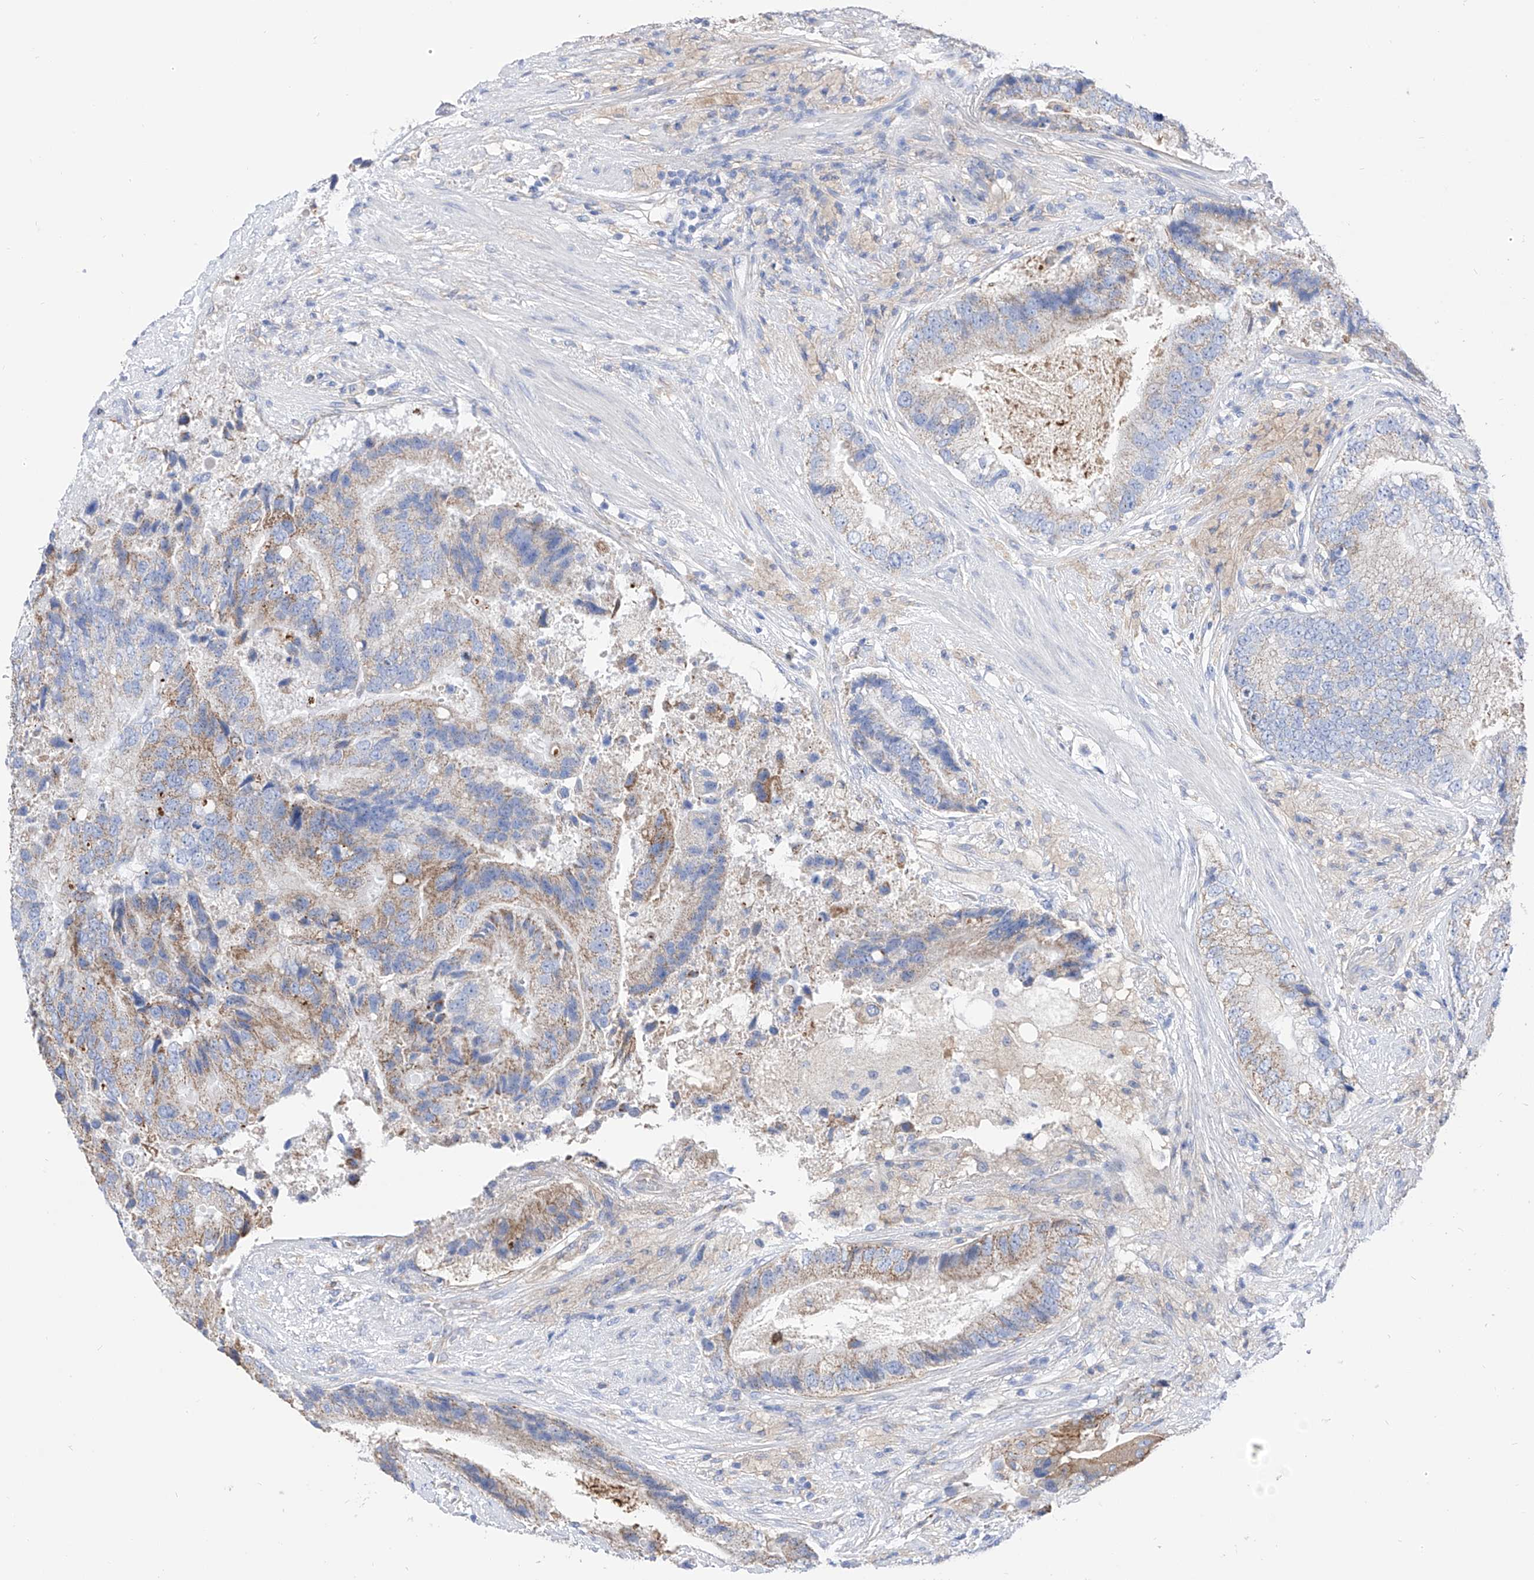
{"staining": {"intensity": "weak", "quantity": "<25%", "location": "cytoplasmic/membranous"}, "tissue": "prostate cancer", "cell_type": "Tumor cells", "image_type": "cancer", "snomed": [{"axis": "morphology", "description": "Adenocarcinoma, High grade"}, {"axis": "topography", "description": "Prostate"}], "caption": "High-grade adenocarcinoma (prostate) was stained to show a protein in brown. There is no significant expression in tumor cells.", "gene": "ZNF653", "patient": {"sex": "male", "age": 70}}